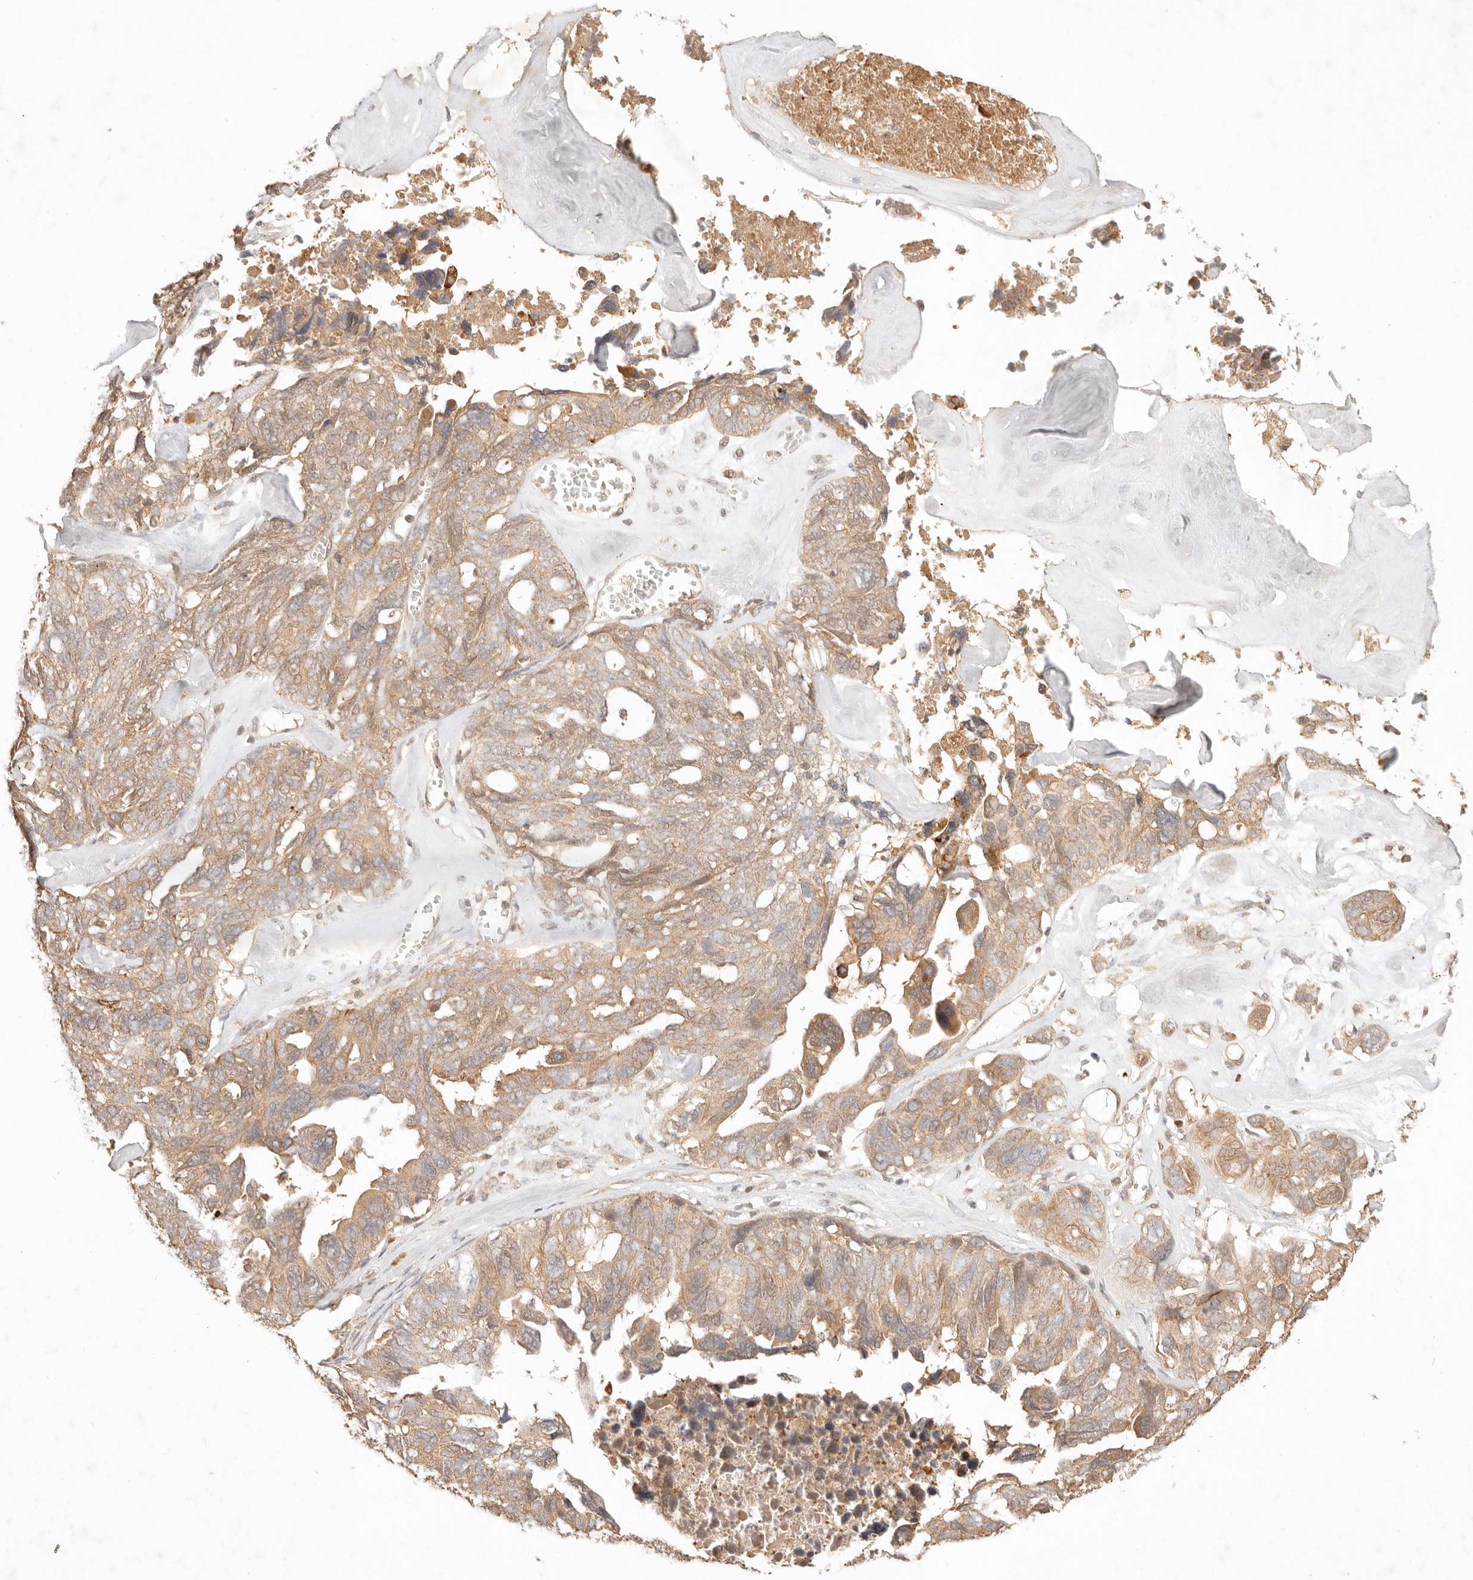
{"staining": {"intensity": "moderate", "quantity": ">75%", "location": "cytoplasmic/membranous"}, "tissue": "ovarian cancer", "cell_type": "Tumor cells", "image_type": "cancer", "snomed": [{"axis": "morphology", "description": "Cystadenocarcinoma, serous, NOS"}, {"axis": "topography", "description": "Ovary"}], "caption": "Serous cystadenocarcinoma (ovarian) stained for a protein displays moderate cytoplasmic/membranous positivity in tumor cells.", "gene": "TRIM11", "patient": {"sex": "female", "age": 79}}